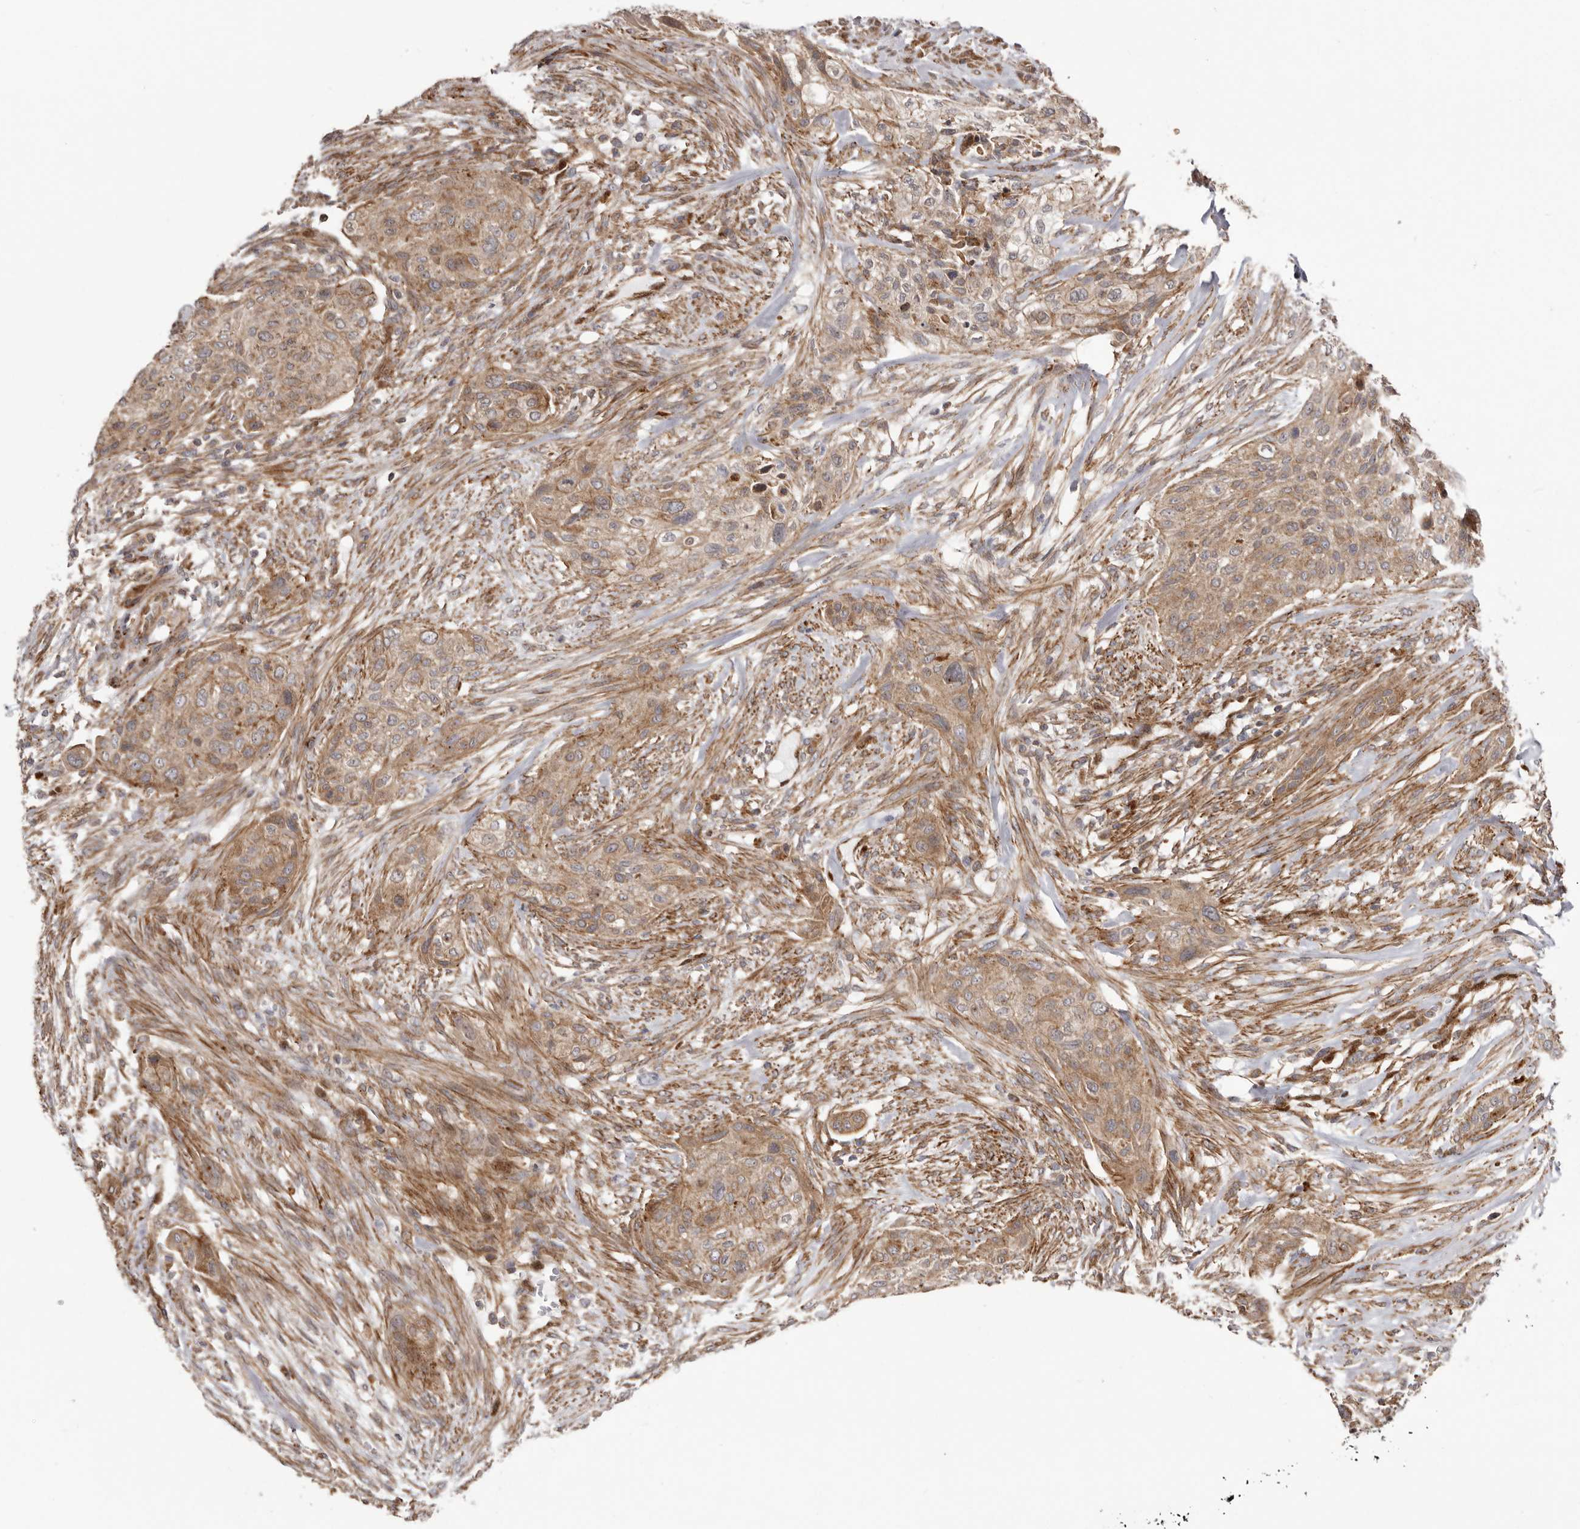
{"staining": {"intensity": "weak", "quantity": ">75%", "location": "cytoplasmic/membranous"}, "tissue": "urothelial cancer", "cell_type": "Tumor cells", "image_type": "cancer", "snomed": [{"axis": "morphology", "description": "Urothelial carcinoma, High grade"}, {"axis": "topography", "description": "Urinary bladder"}], "caption": "Urothelial cancer stained for a protein reveals weak cytoplasmic/membranous positivity in tumor cells.", "gene": "NUP43", "patient": {"sex": "male", "age": 35}}